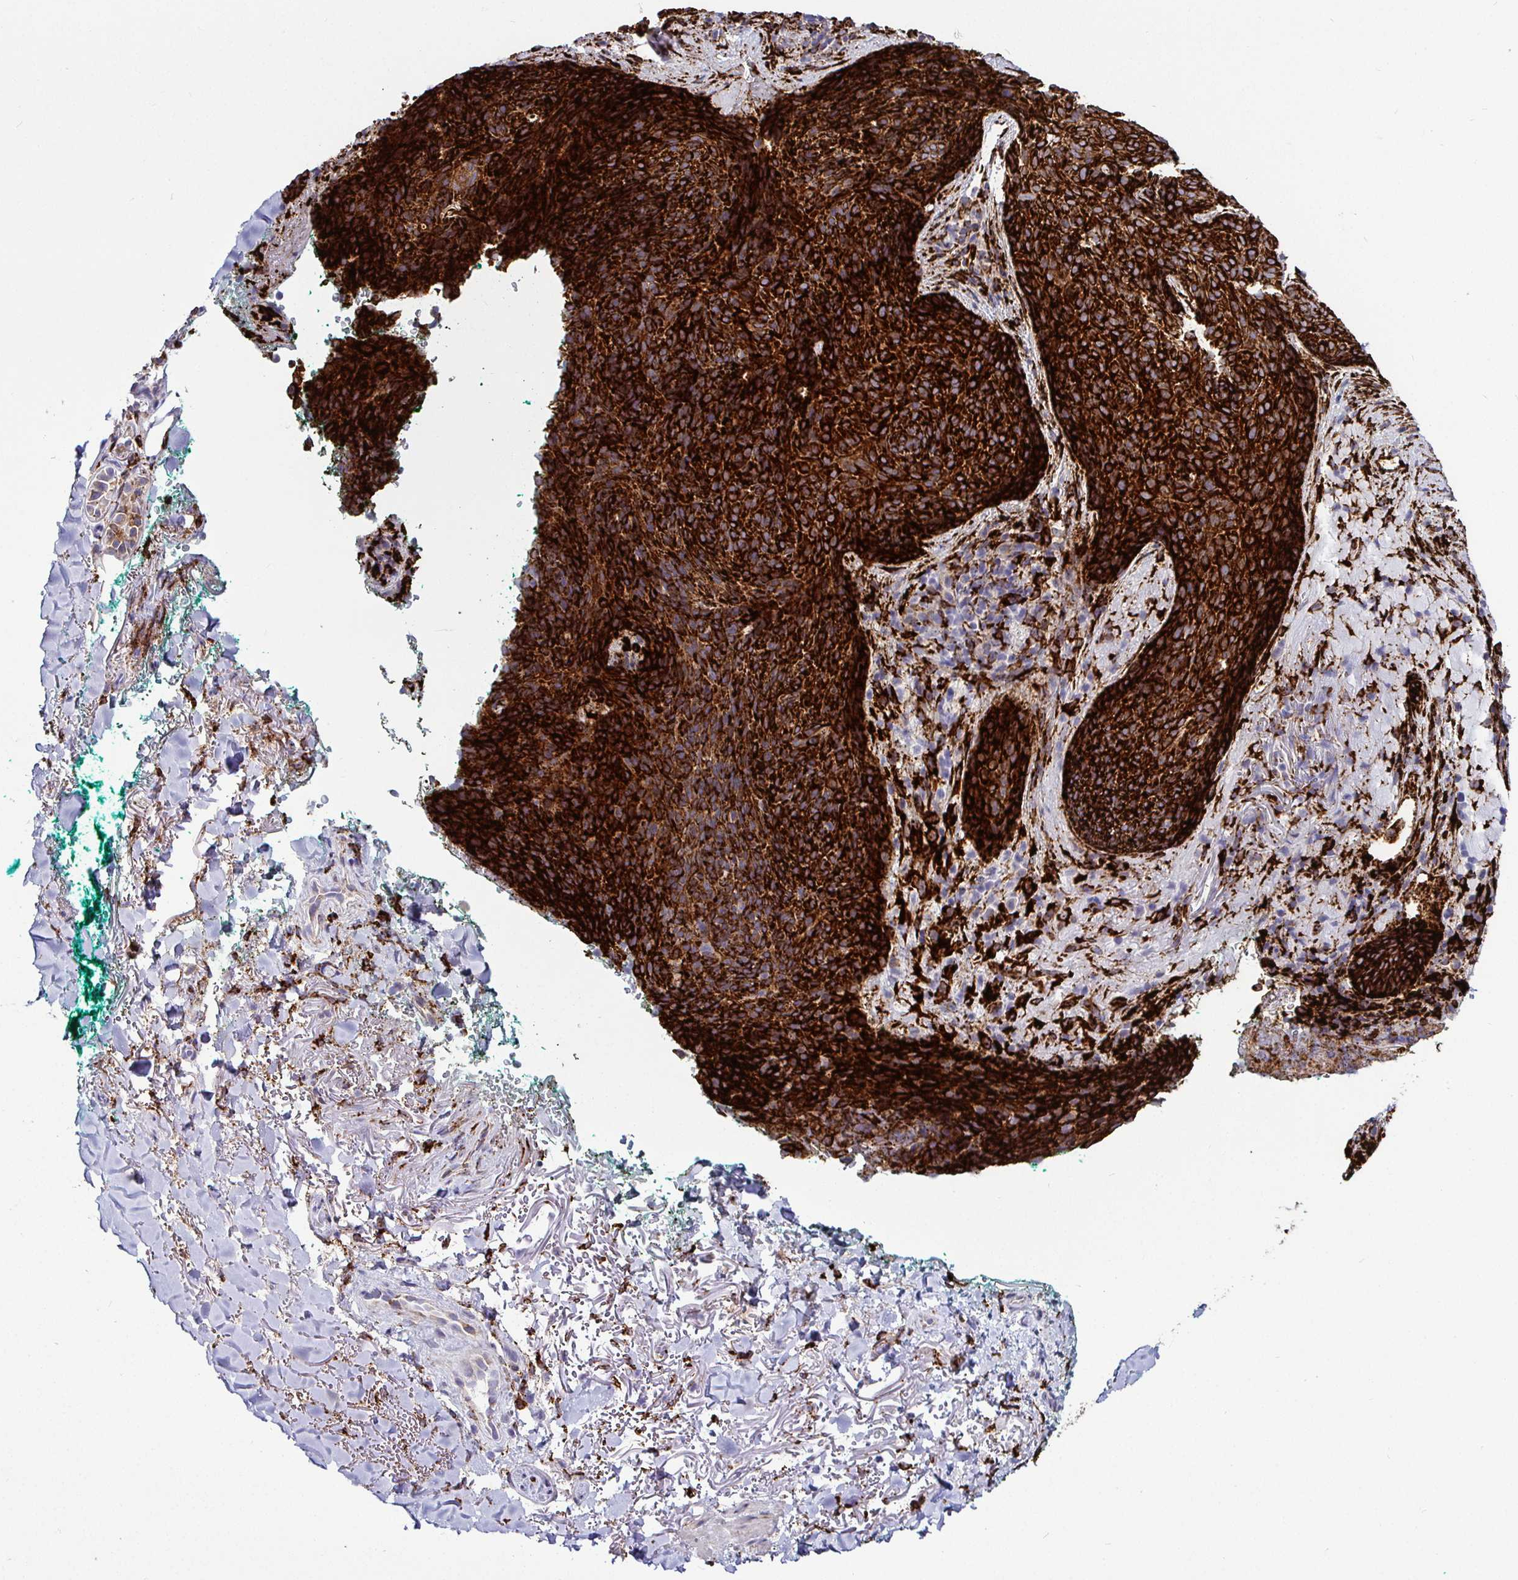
{"staining": {"intensity": "strong", "quantity": ">75%", "location": "cytoplasmic/membranous"}, "tissue": "skin cancer", "cell_type": "Tumor cells", "image_type": "cancer", "snomed": [{"axis": "morphology", "description": "Basal cell carcinoma"}, {"axis": "topography", "description": "Skin"}, {"axis": "topography", "description": "Skin of head"}], "caption": "This histopathology image displays IHC staining of skin cancer, with high strong cytoplasmic/membranous staining in about >75% of tumor cells.", "gene": "P4HA2", "patient": {"sex": "female", "age": 92}}